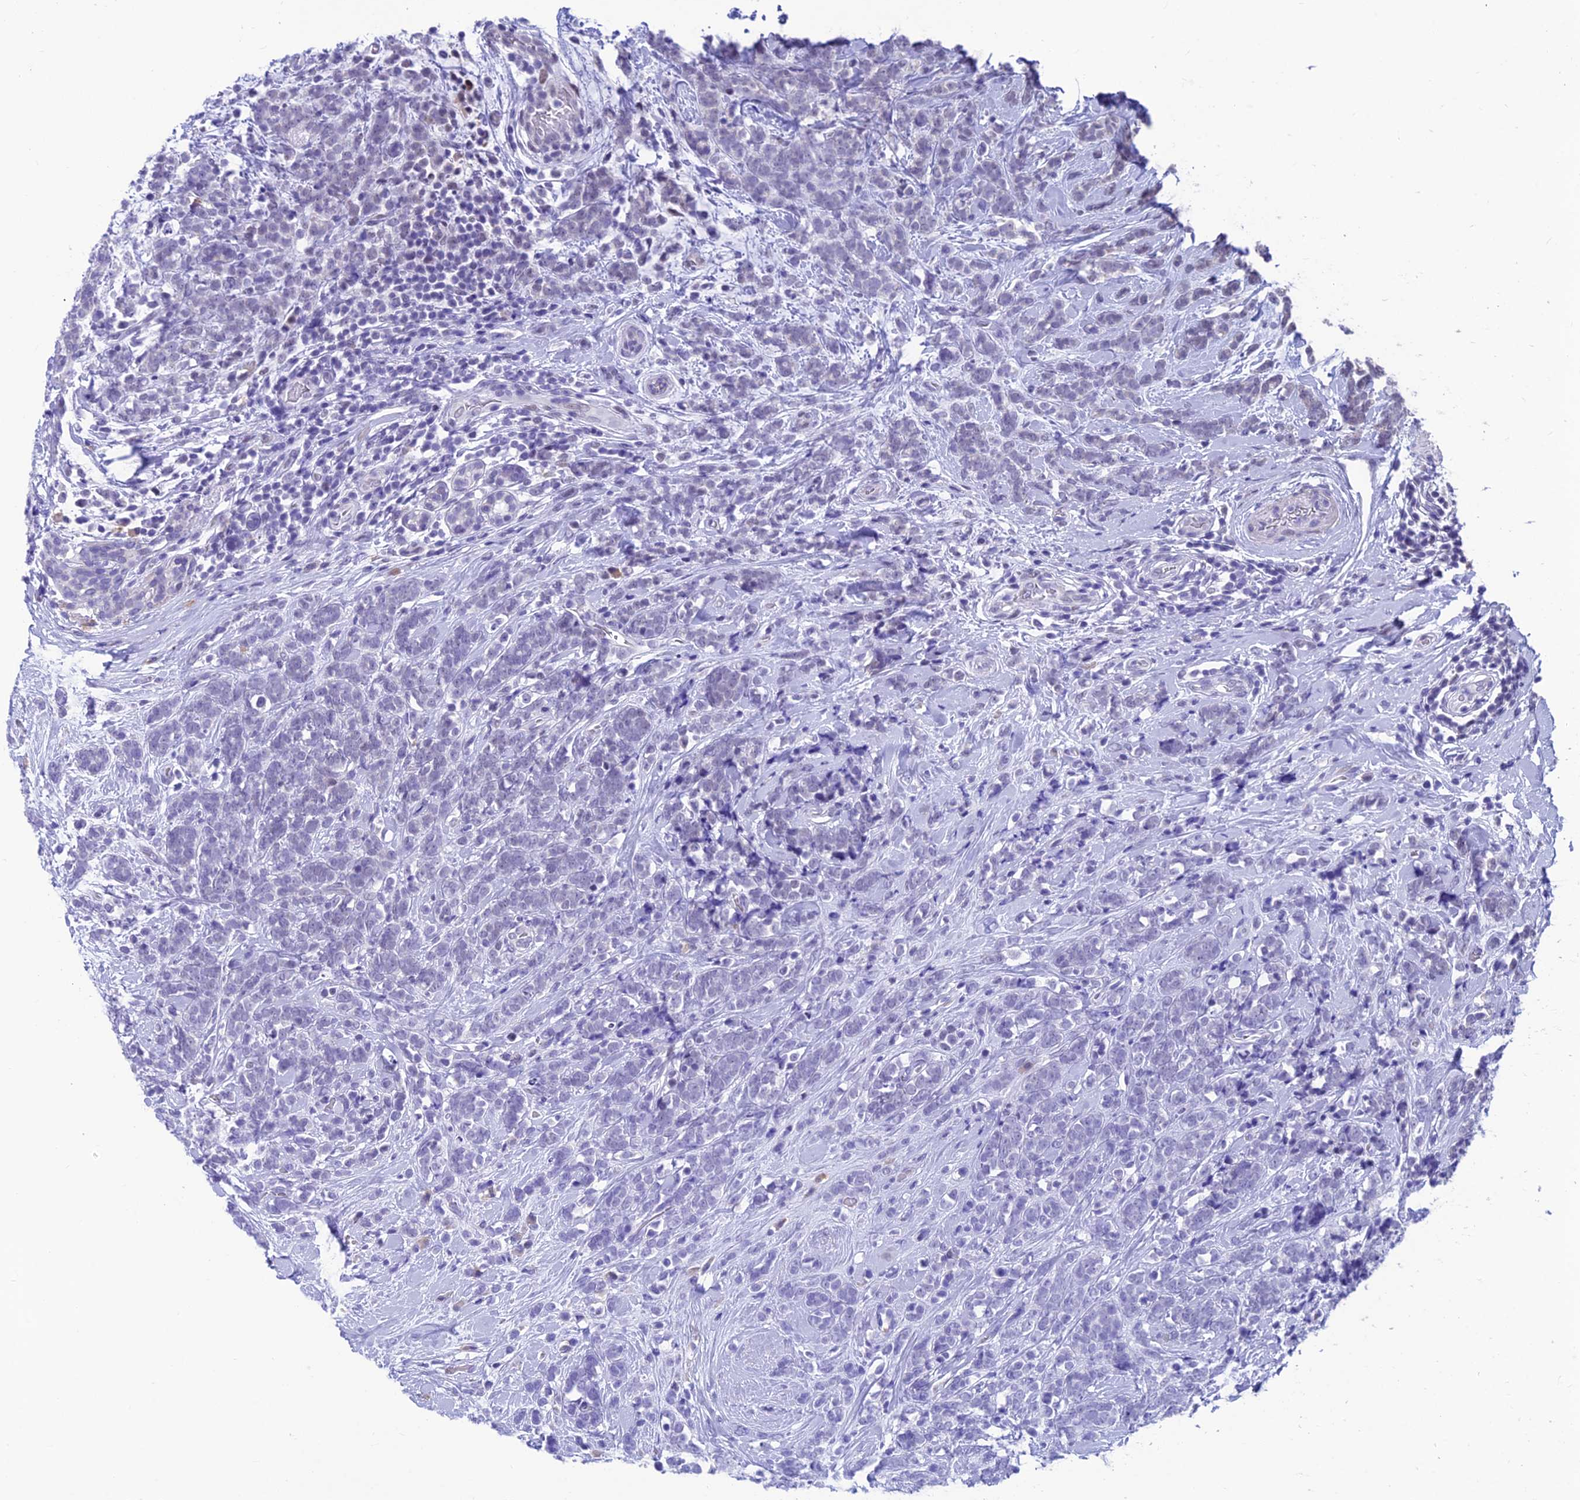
{"staining": {"intensity": "negative", "quantity": "none", "location": "none"}, "tissue": "breast cancer", "cell_type": "Tumor cells", "image_type": "cancer", "snomed": [{"axis": "morphology", "description": "Lobular carcinoma"}, {"axis": "topography", "description": "Breast"}], "caption": "Protein analysis of lobular carcinoma (breast) displays no significant positivity in tumor cells.", "gene": "KIAA1191", "patient": {"sex": "female", "age": 58}}